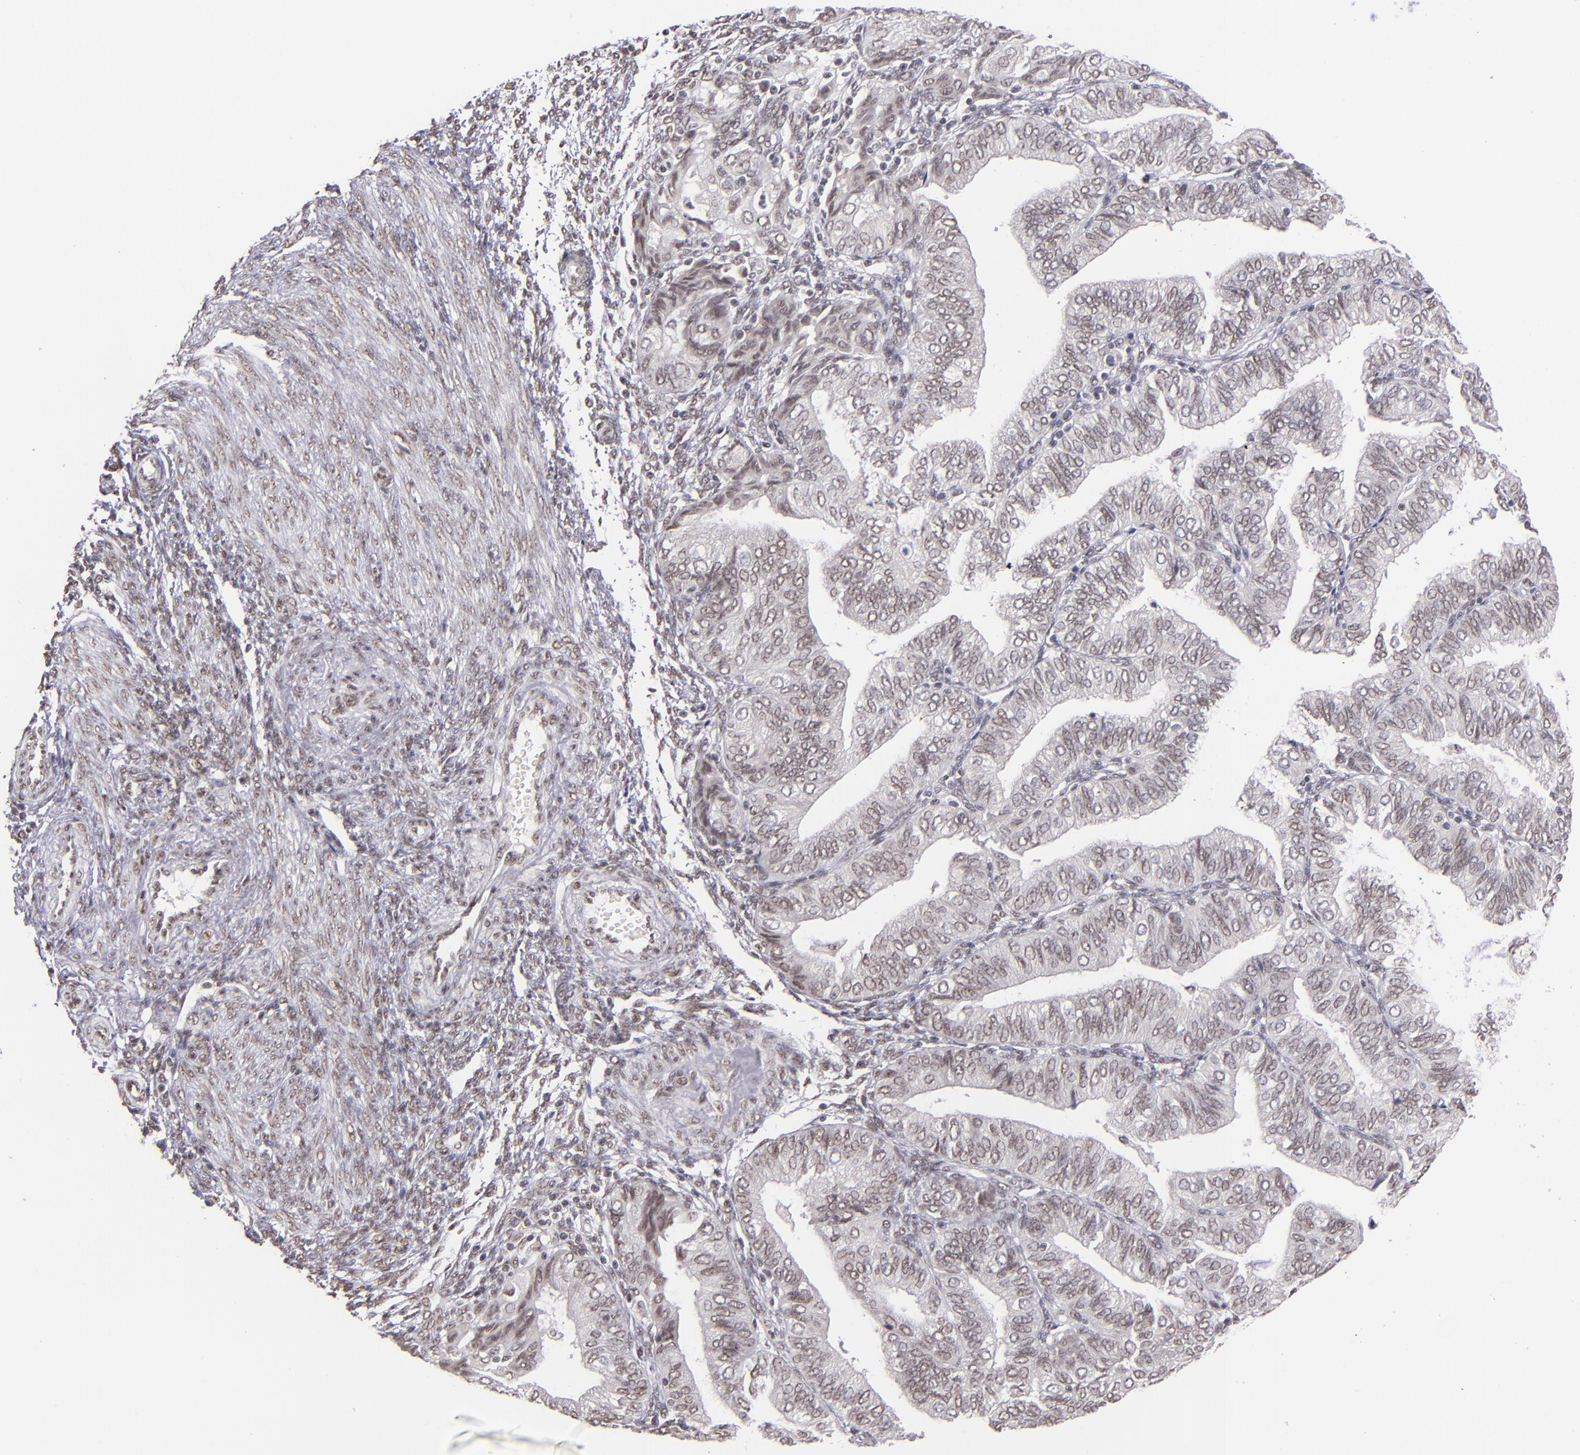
{"staining": {"intensity": "weak", "quantity": ">75%", "location": "nuclear"}, "tissue": "endometrial cancer", "cell_type": "Tumor cells", "image_type": "cancer", "snomed": [{"axis": "morphology", "description": "Adenocarcinoma, NOS"}, {"axis": "topography", "description": "Endometrium"}], "caption": "Endometrial adenocarcinoma stained with a brown dye shows weak nuclear positive expression in approximately >75% of tumor cells.", "gene": "ZNF148", "patient": {"sex": "female", "age": 51}}